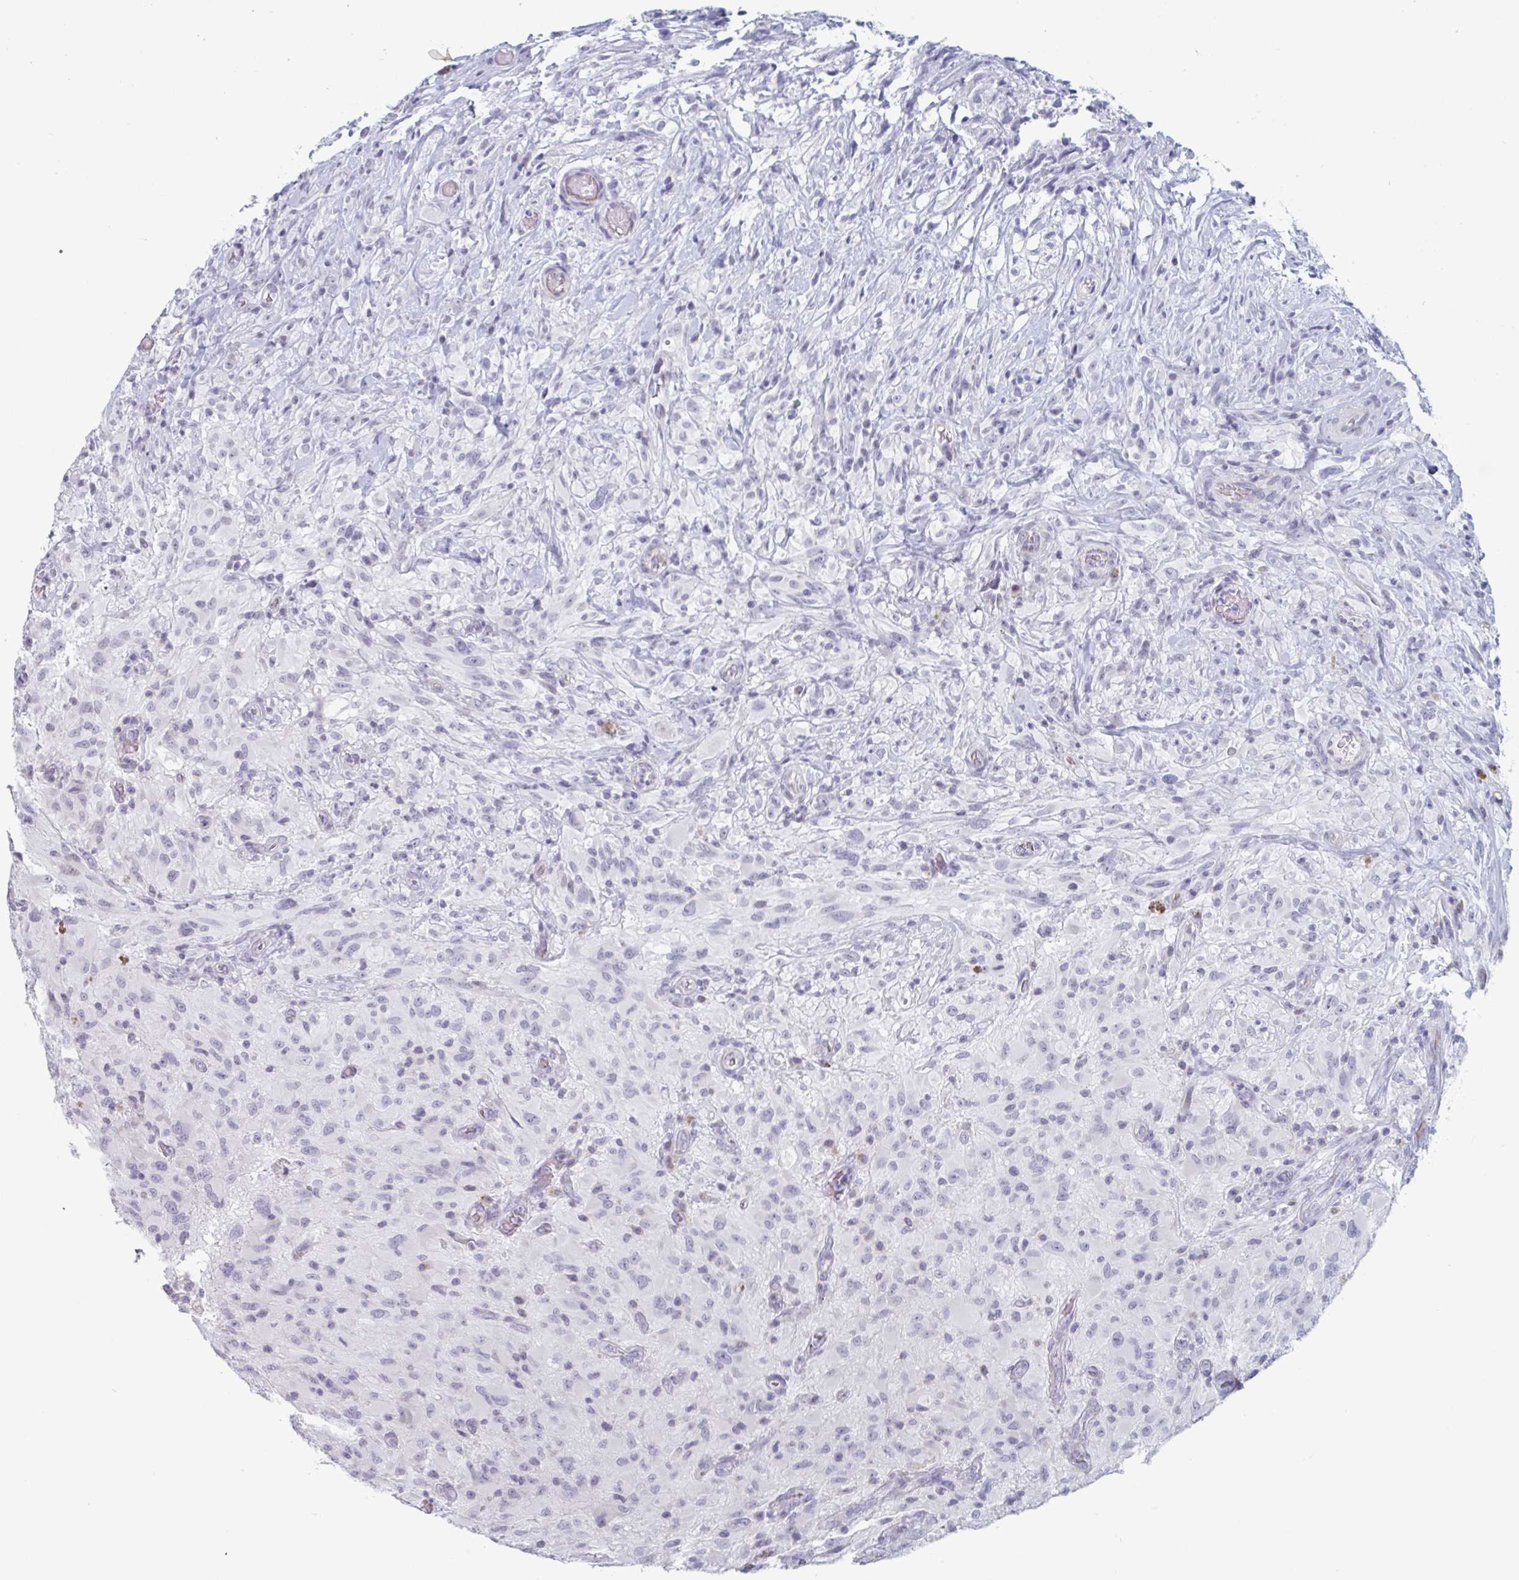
{"staining": {"intensity": "negative", "quantity": "none", "location": "none"}, "tissue": "glioma", "cell_type": "Tumor cells", "image_type": "cancer", "snomed": [{"axis": "morphology", "description": "Glioma, malignant, High grade"}, {"axis": "topography", "description": "Brain"}], "caption": "IHC histopathology image of high-grade glioma (malignant) stained for a protein (brown), which reveals no positivity in tumor cells.", "gene": "FOXA1", "patient": {"sex": "male", "age": 71}}